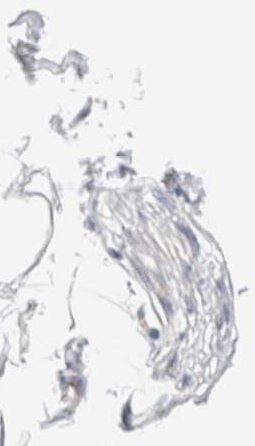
{"staining": {"intensity": "negative", "quantity": "none", "location": "none"}, "tissue": "adipose tissue", "cell_type": "Adipocytes", "image_type": "normal", "snomed": [{"axis": "morphology", "description": "Normal tissue, NOS"}, {"axis": "morphology", "description": "Adenocarcinoma, NOS"}, {"axis": "topography", "description": "Colon"}, {"axis": "topography", "description": "Peripheral nerve tissue"}], "caption": "There is no significant staining in adipocytes of adipose tissue. Nuclei are stained in blue.", "gene": "SLC25A48", "patient": {"sex": "male", "age": 14}}